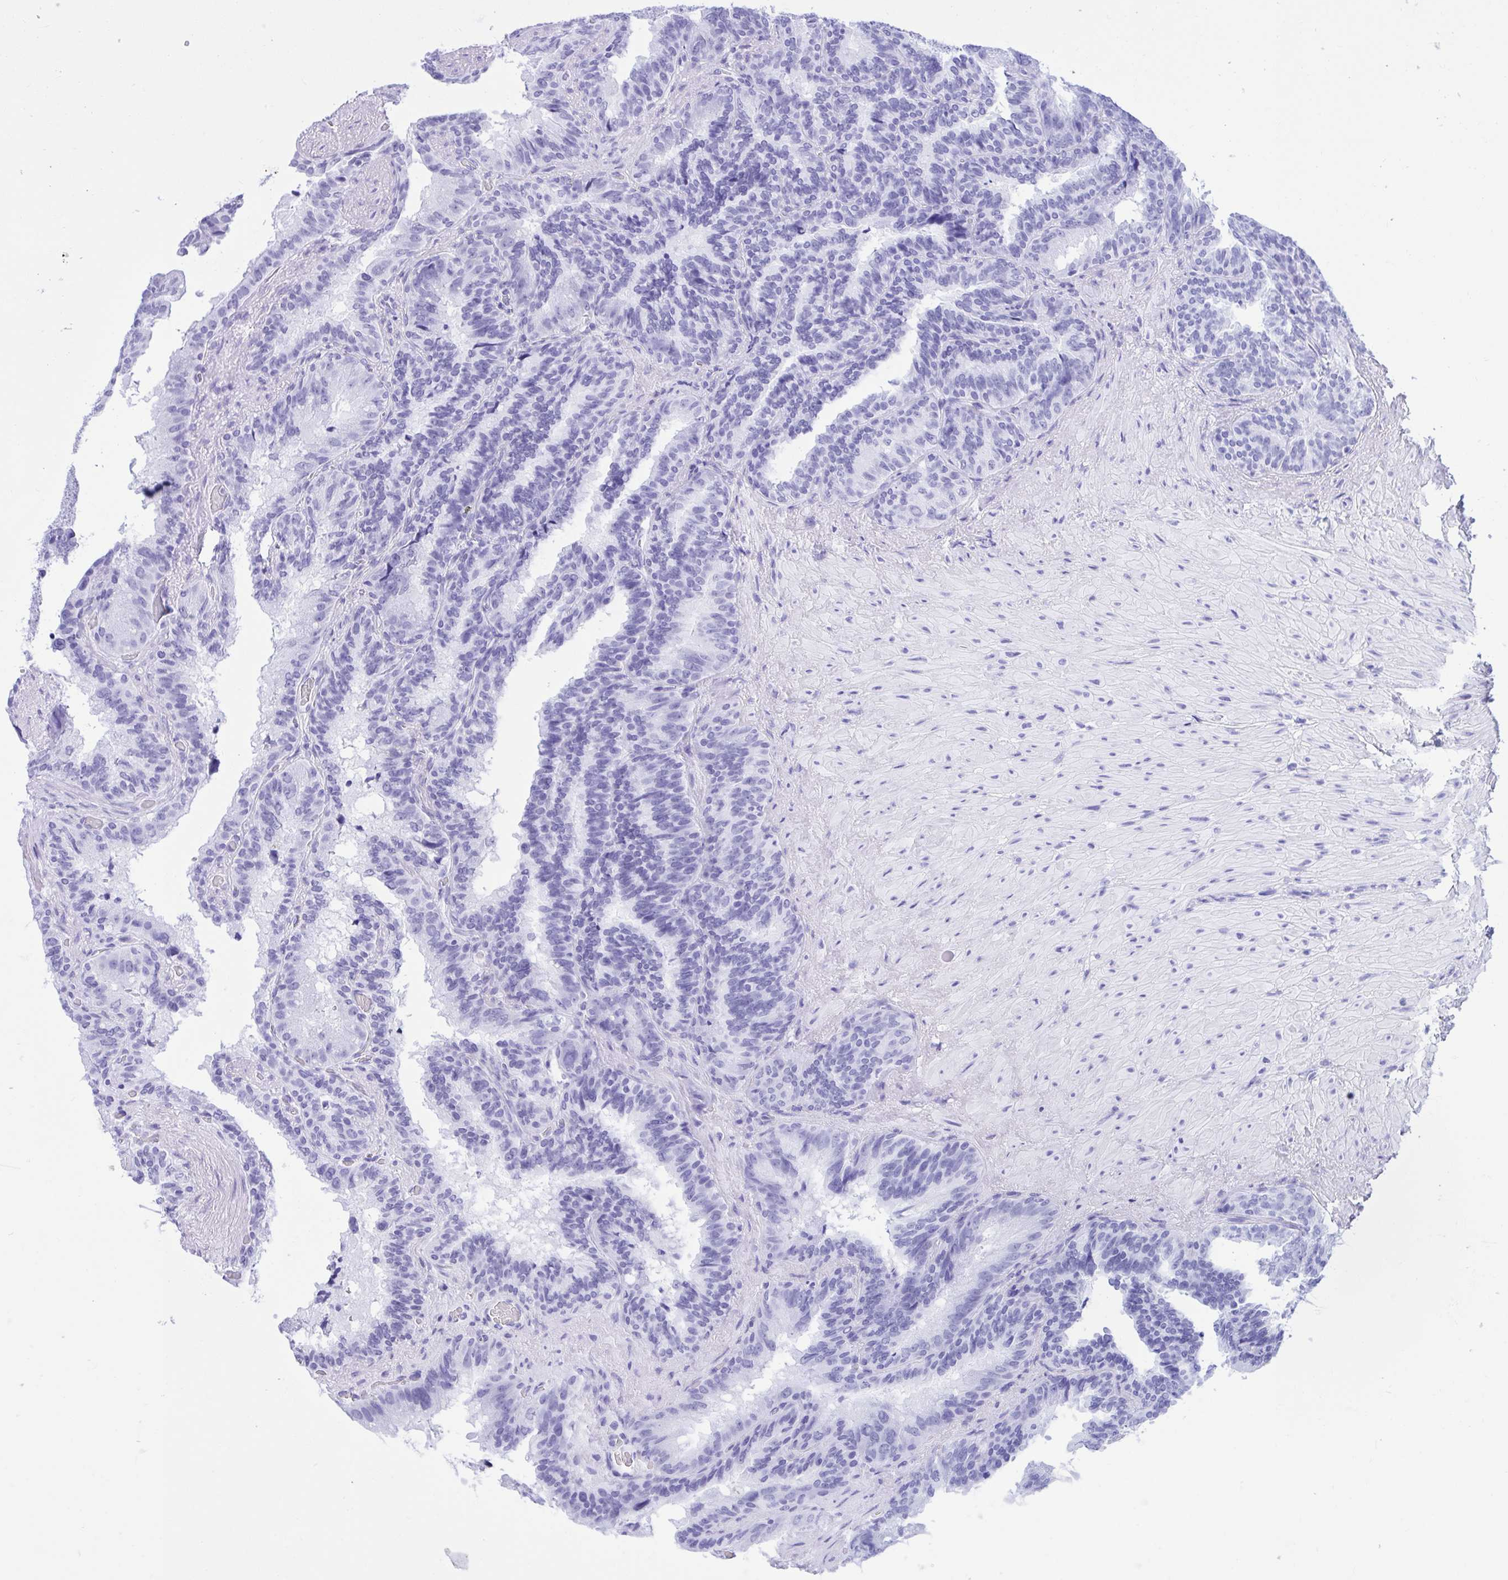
{"staining": {"intensity": "negative", "quantity": "none", "location": "none"}, "tissue": "seminal vesicle", "cell_type": "Glandular cells", "image_type": "normal", "snomed": [{"axis": "morphology", "description": "Normal tissue, NOS"}, {"axis": "topography", "description": "Seminal veicle"}], "caption": "This photomicrograph is of unremarkable seminal vesicle stained with IHC to label a protein in brown with the nuclei are counter-stained blue. There is no staining in glandular cells.", "gene": "TLN2", "patient": {"sex": "male", "age": 60}}